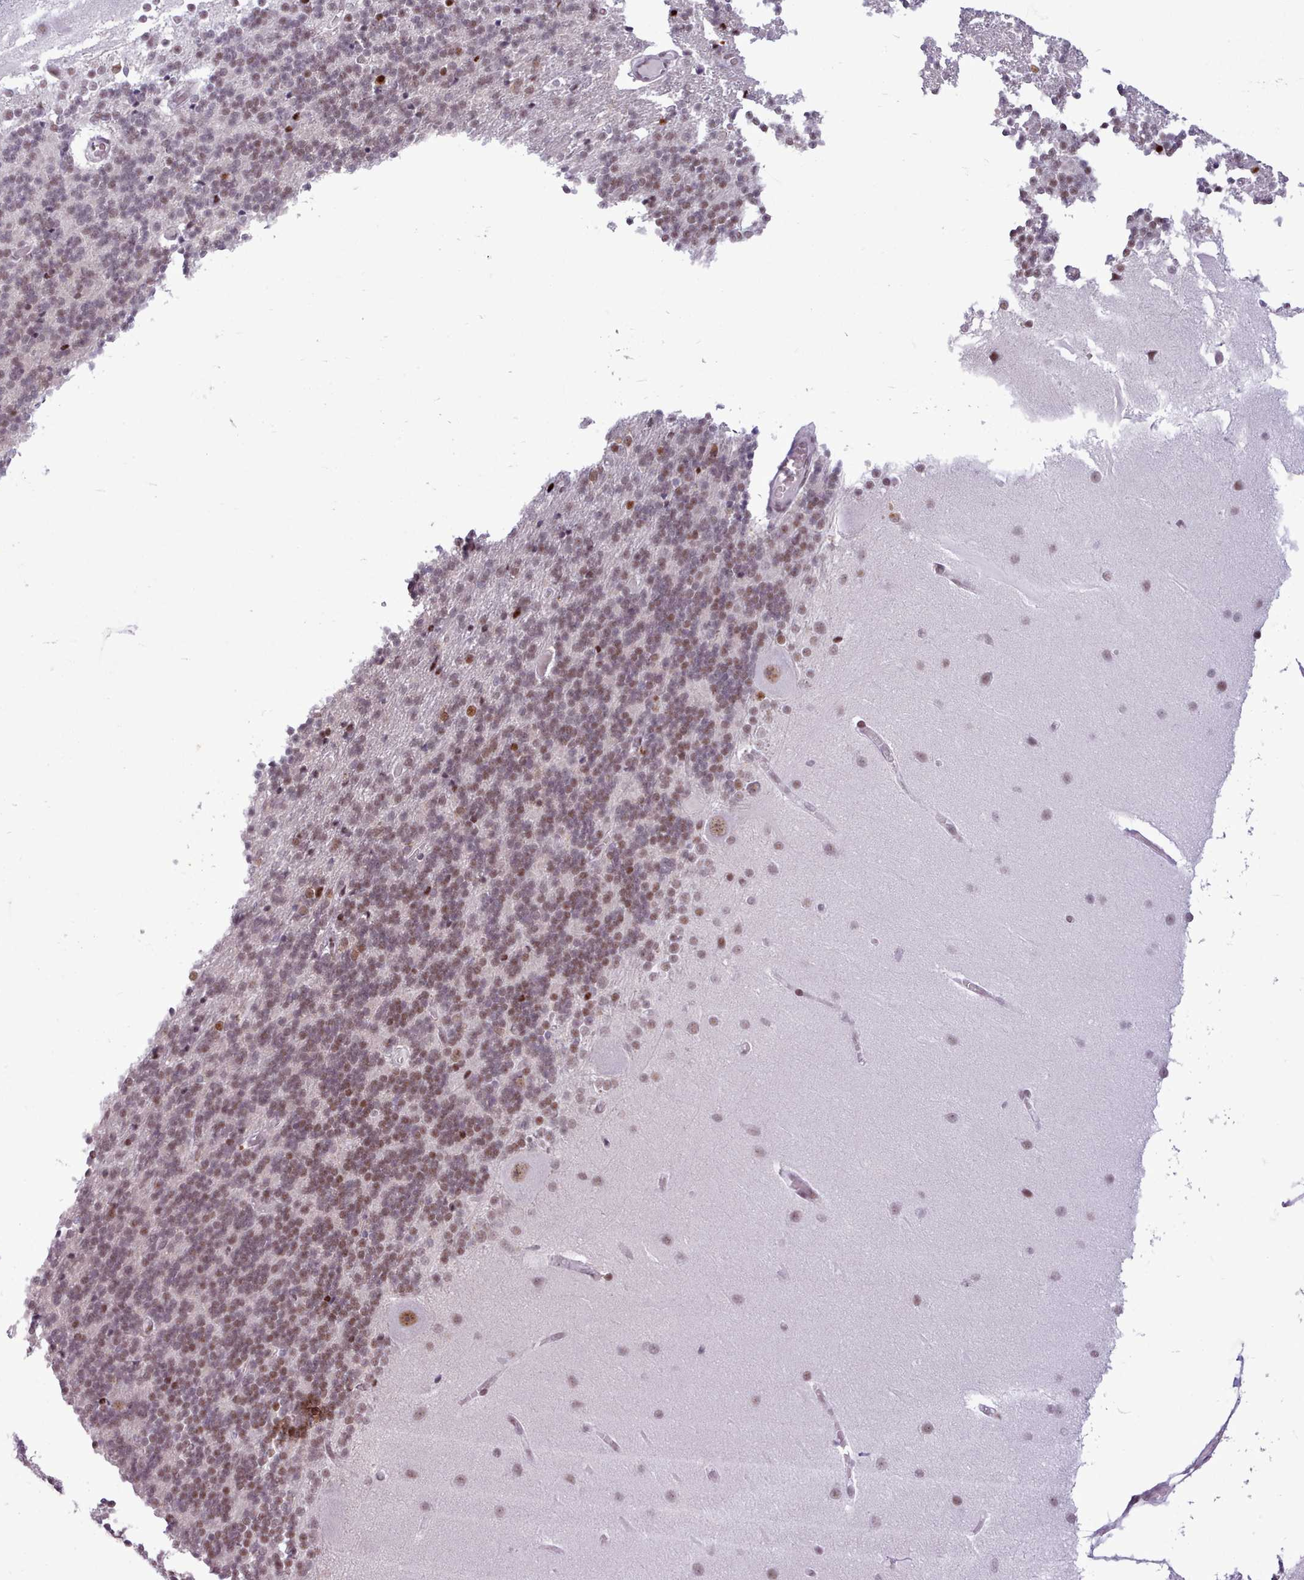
{"staining": {"intensity": "strong", "quantity": "25%-75%", "location": "nuclear"}, "tissue": "cerebellum", "cell_type": "Cells in granular layer", "image_type": "normal", "snomed": [{"axis": "morphology", "description": "Normal tissue, NOS"}, {"axis": "topography", "description": "Cerebellum"}], "caption": "IHC image of unremarkable cerebellum stained for a protein (brown), which demonstrates high levels of strong nuclear positivity in about 25%-75% of cells in granular layer.", "gene": "SRSF4", "patient": {"sex": "female", "age": 54}}